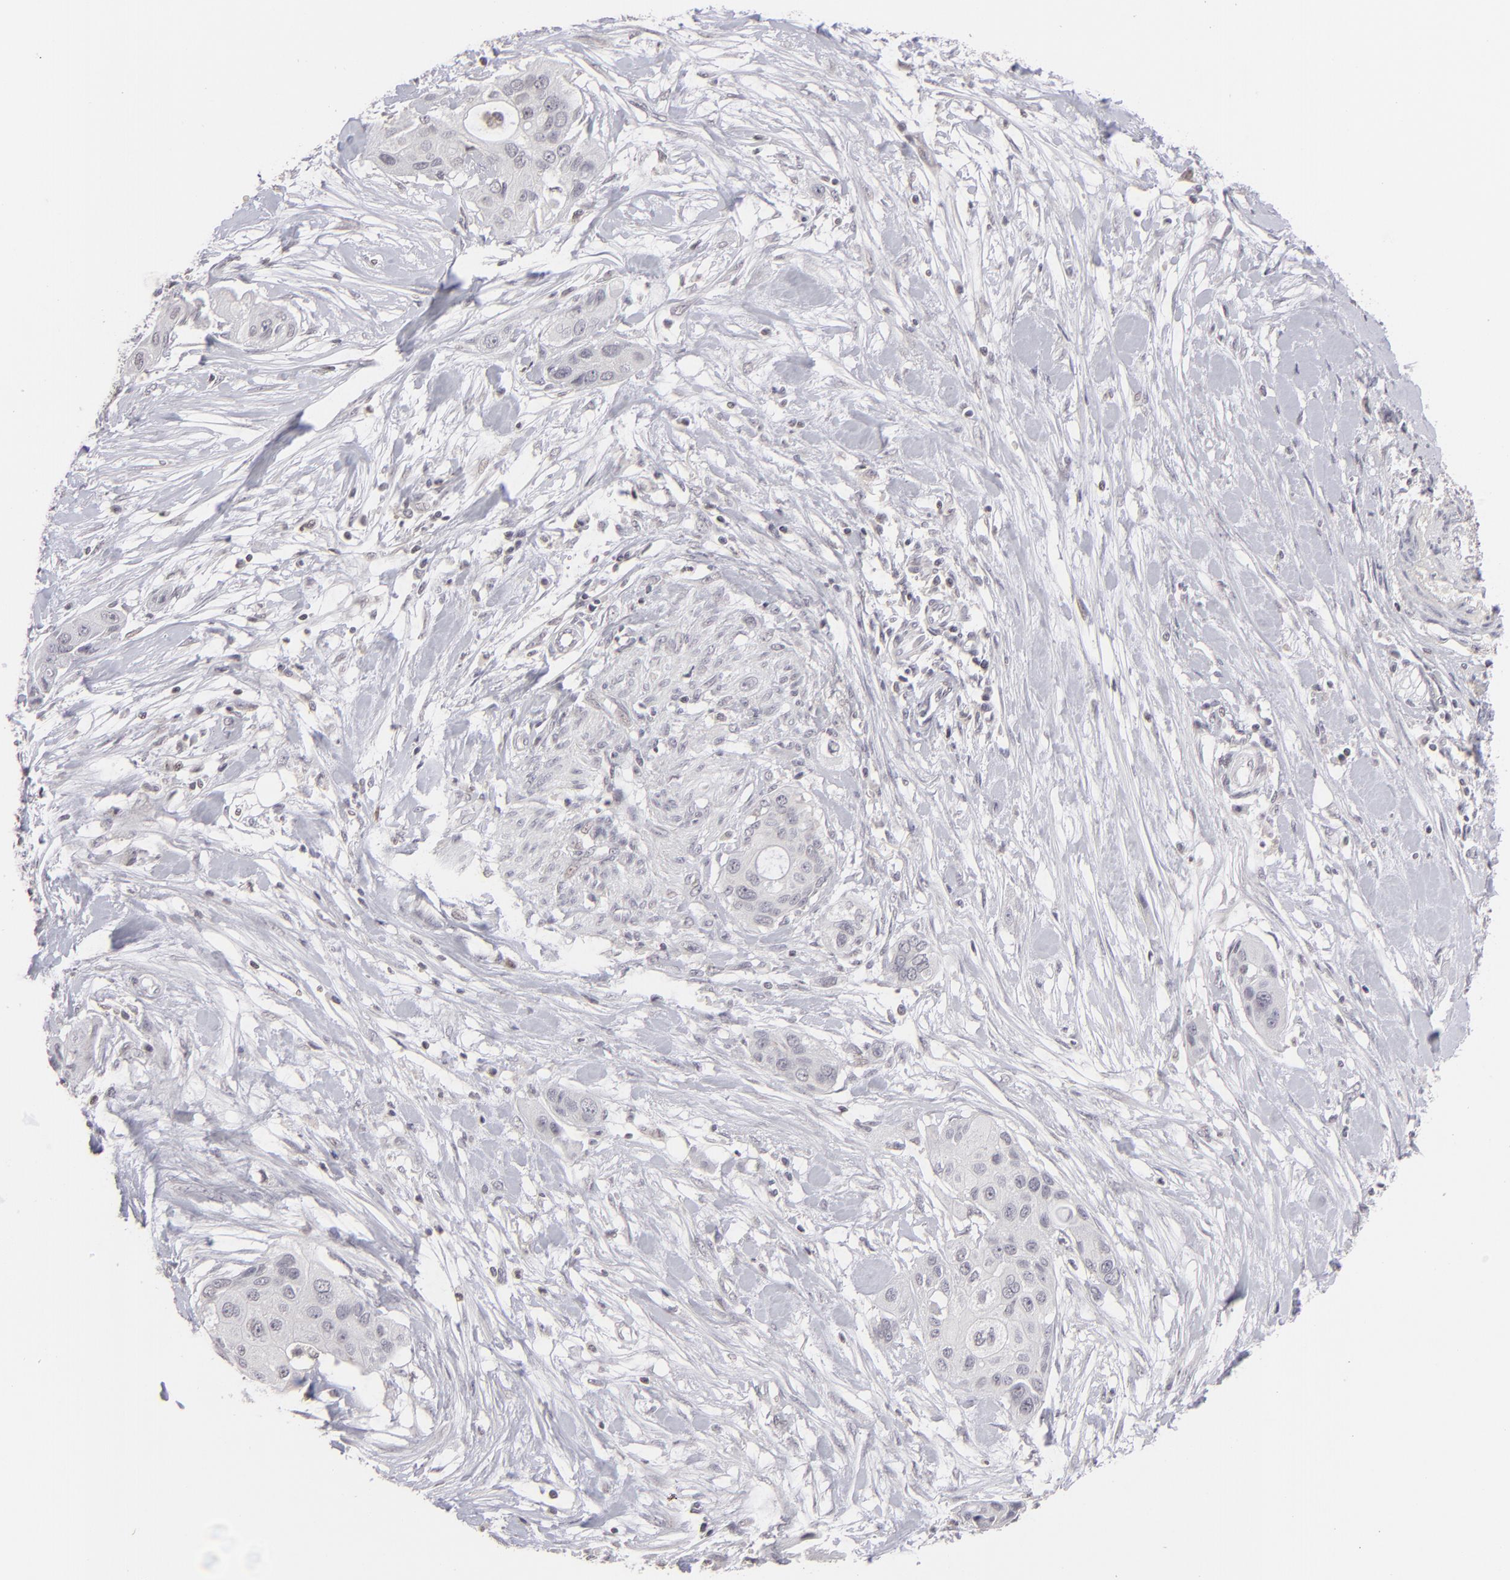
{"staining": {"intensity": "negative", "quantity": "none", "location": "none"}, "tissue": "pancreatic cancer", "cell_type": "Tumor cells", "image_type": "cancer", "snomed": [{"axis": "morphology", "description": "Adenocarcinoma, NOS"}, {"axis": "topography", "description": "Pancreas"}], "caption": "Tumor cells are negative for brown protein staining in adenocarcinoma (pancreatic).", "gene": "CLDN2", "patient": {"sex": "female", "age": 60}}